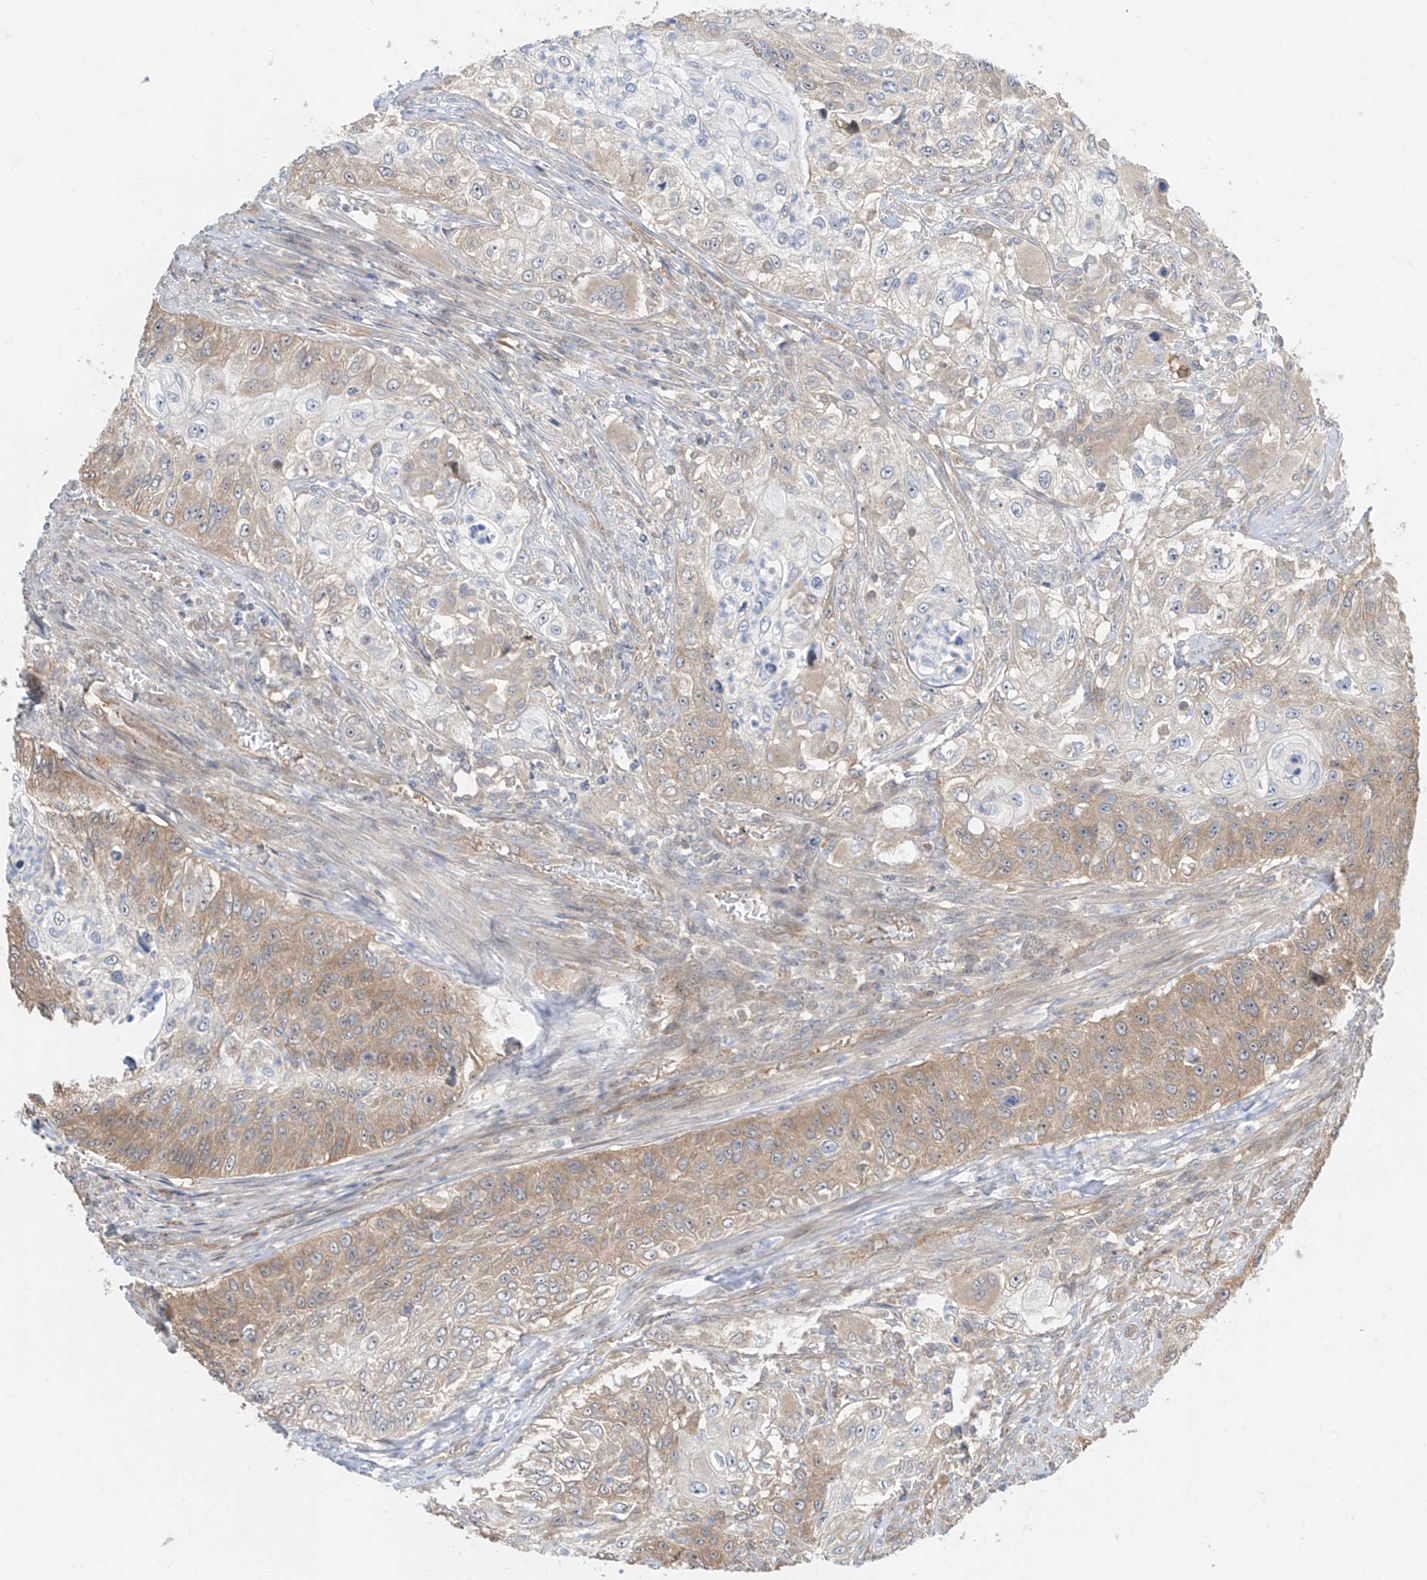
{"staining": {"intensity": "weak", "quantity": "25%-75%", "location": "cytoplasmic/membranous"}, "tissue": "urothelial cancer", "cell_type": "Tumor cells", "image_type": "cancer", "snomed": [{"axis": "morphology", "description": "Urothelial carcinoma, High grade"}, {"axis": "topography", "description": "Urinary bladder"}], "caption": "The photomicrograph reveals a brown stain indicating the presence of a protein in the cytoplasmic/membranous of tumor cells in urothelial cancer.", "gene": "TTC38", "patient": {"sex": "female", "age": 60}}